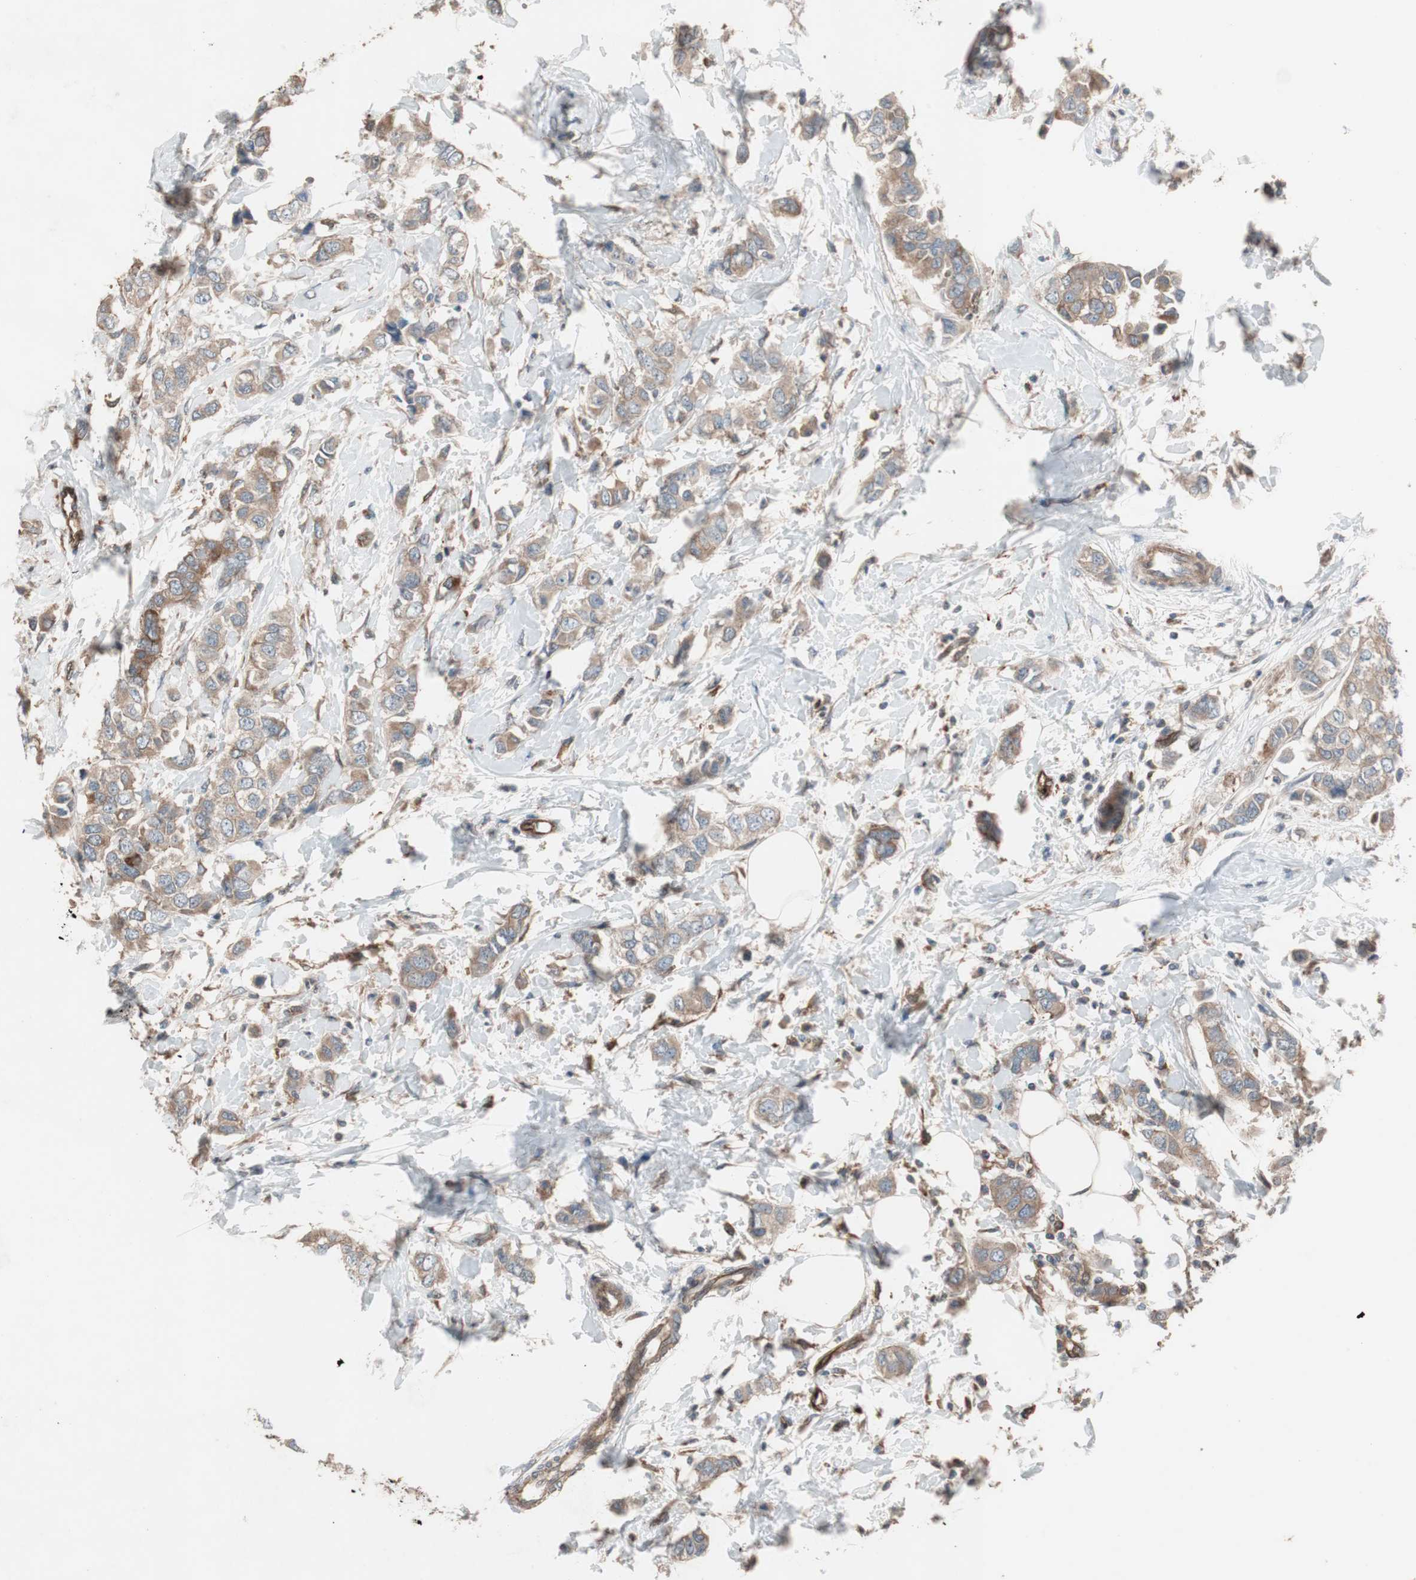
{"staining": {"intensity": "moderate", "quantity": ">75%", "location": "cytoplasmic/membranous"}, "tissue": "breast cancer", "cell_type": "Tumor cells", "image_type": "cancer", "snomed": [{"axis": "morphology", "description": "Duct carcinoma"}, {"axis": "topography", "description": "Breast"}], "caption": "Immunohistochemical staining of human infiltrating ductal carcinoma (breast) displays moderate cytoplasmic/membranous protein expression in approximately >75% of tumor cells.", "gene": "STAB1", "patient": {"sex": "female", "age": 50}}